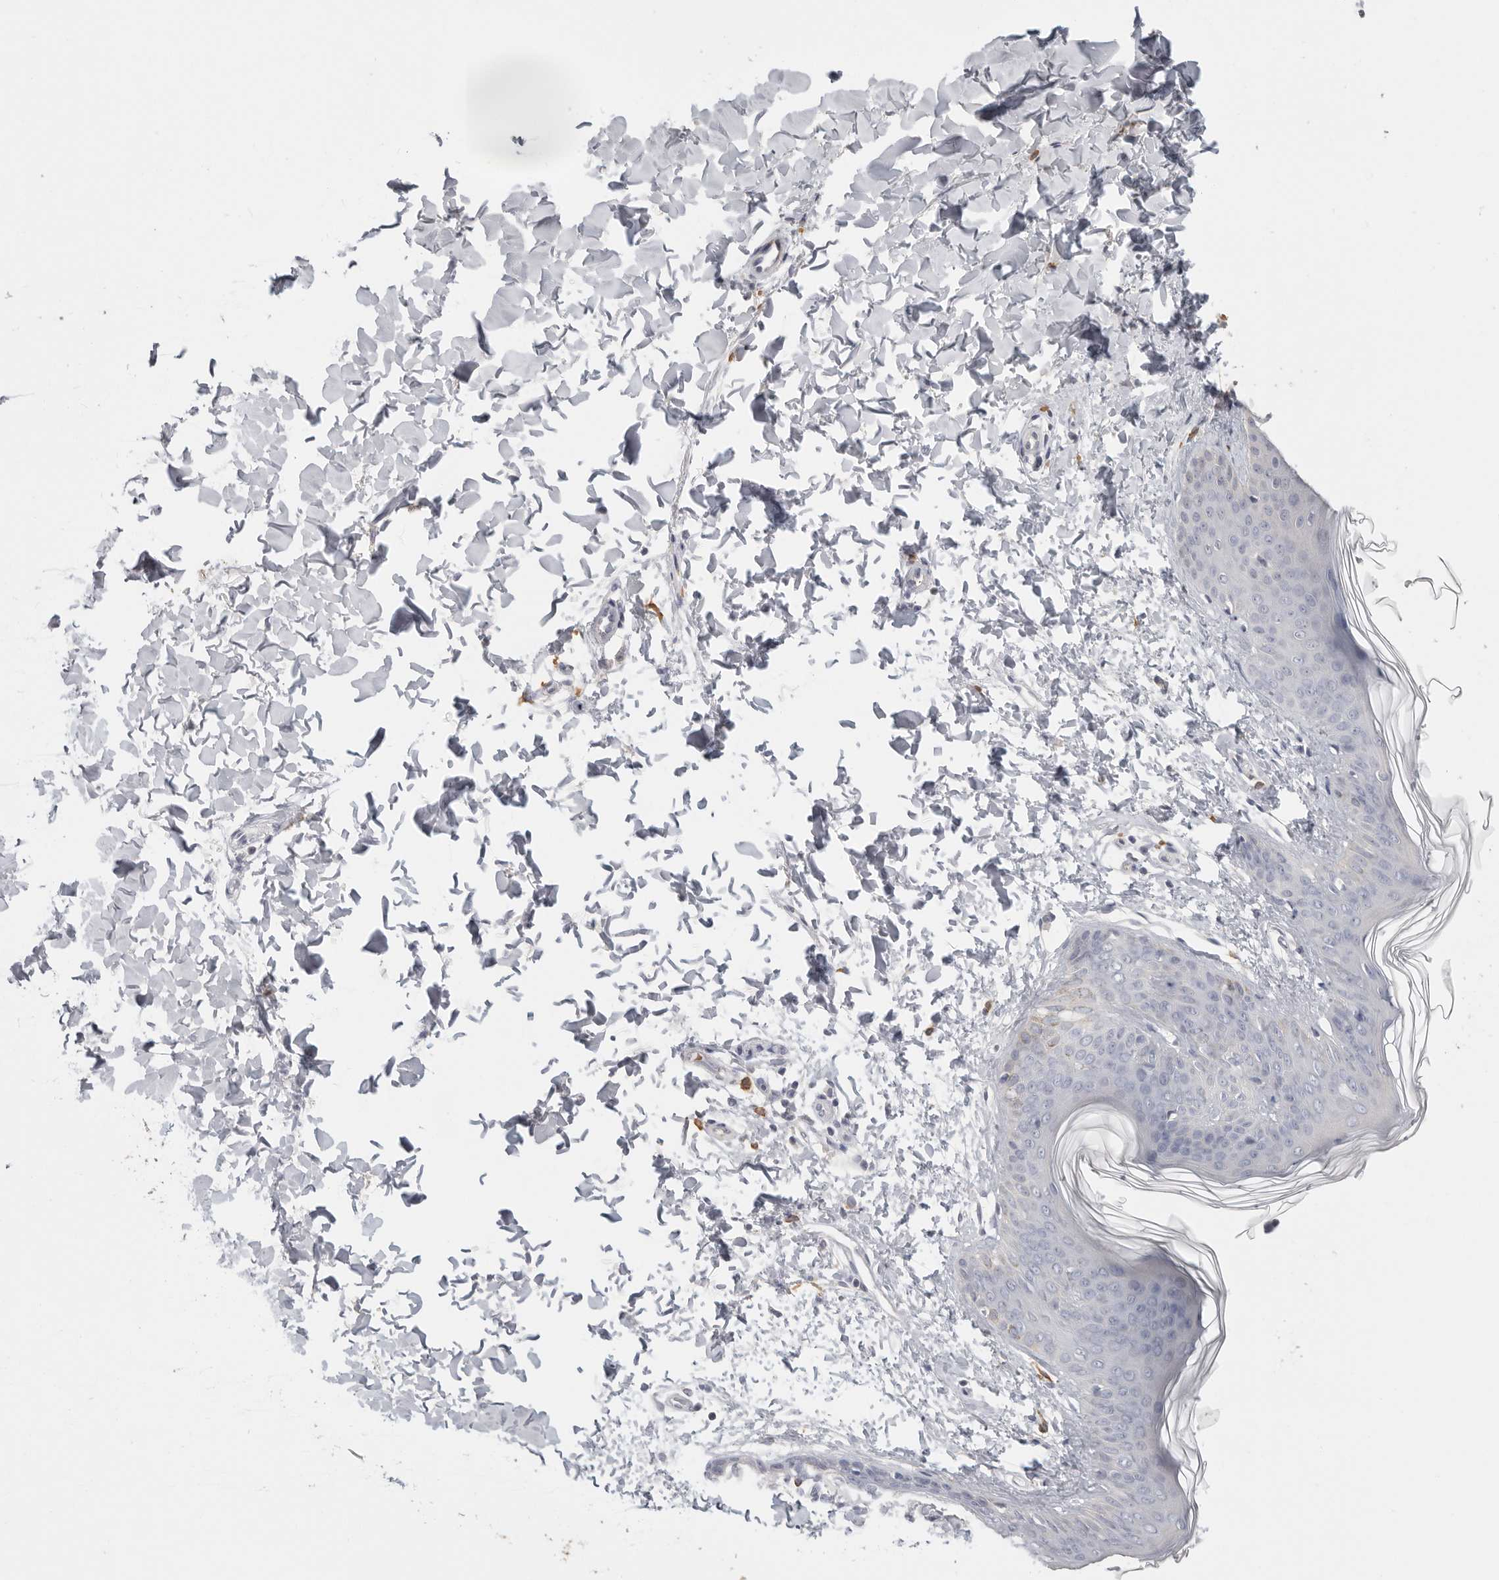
{"staining": {"intensity": "negative", "quantity": "none", "location": "none"}, "tissue": "skin", "cell_type": "Fibroblasts", "image_type": "normal", "snomed": [{"axis": "morphology", "description": "Normal tissue, NOS"}, {"axis": "topography", "description": "Skin"}], "caption": "IHC histopathology image of benign human skin stained for a protein (brown), which shows no positivity in fibroblasts. The staining is performed using DAB (3,3'-diaminobenzidine) brown chromogen with nuclei counter-stained in using hematoxylin.", "gene": "DNAJC11", "patient": {"sex": "female", "age": 17}}